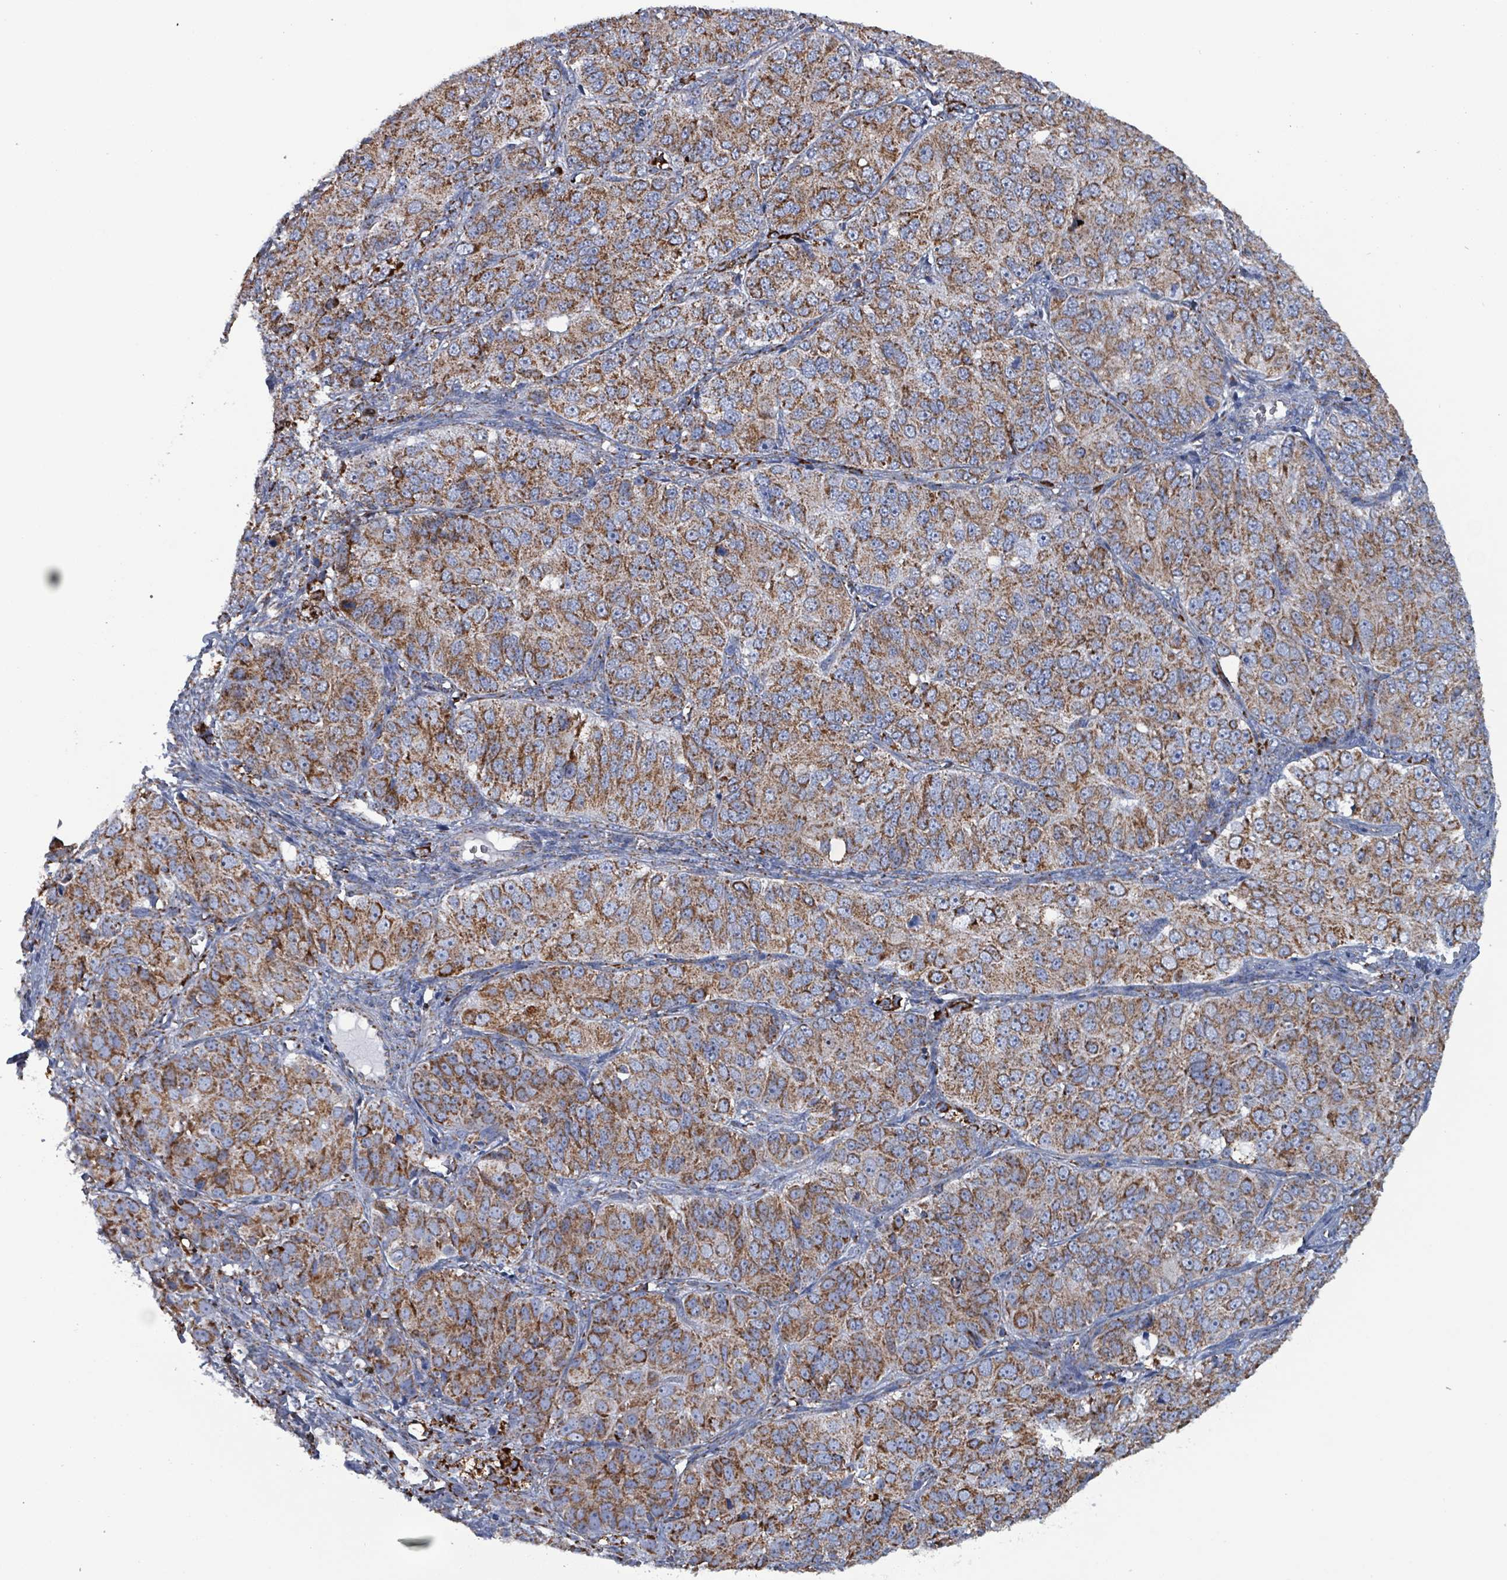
{"staining": {"intensity": "moderate", "quantity": ">75%", "location": "cytoplasmic/membranous"}, "tissue": "ovarian cancer", "cell_type": "Tumor cells", "image_type": "cancer", "snomed": [{"axis": "morphology", "description": "Carcinoma, endometroid"}, {"axis": "topography", "description": "Ovary"}], "caption": "A brown stain highlights moderate cytoplasmic/membranous staining of a protein in human ovarian cancer (endometroid carcinoma) tumor cells. The staining was performed using DAB (3,3'-diaminobenzidine) to visualize the protein expression in brown, while the nuclei were stained in blue with hematoxylin (Magnification: 20x).", "gene": "IDH3B", "patient": {"sex": "female", "age": 51}}